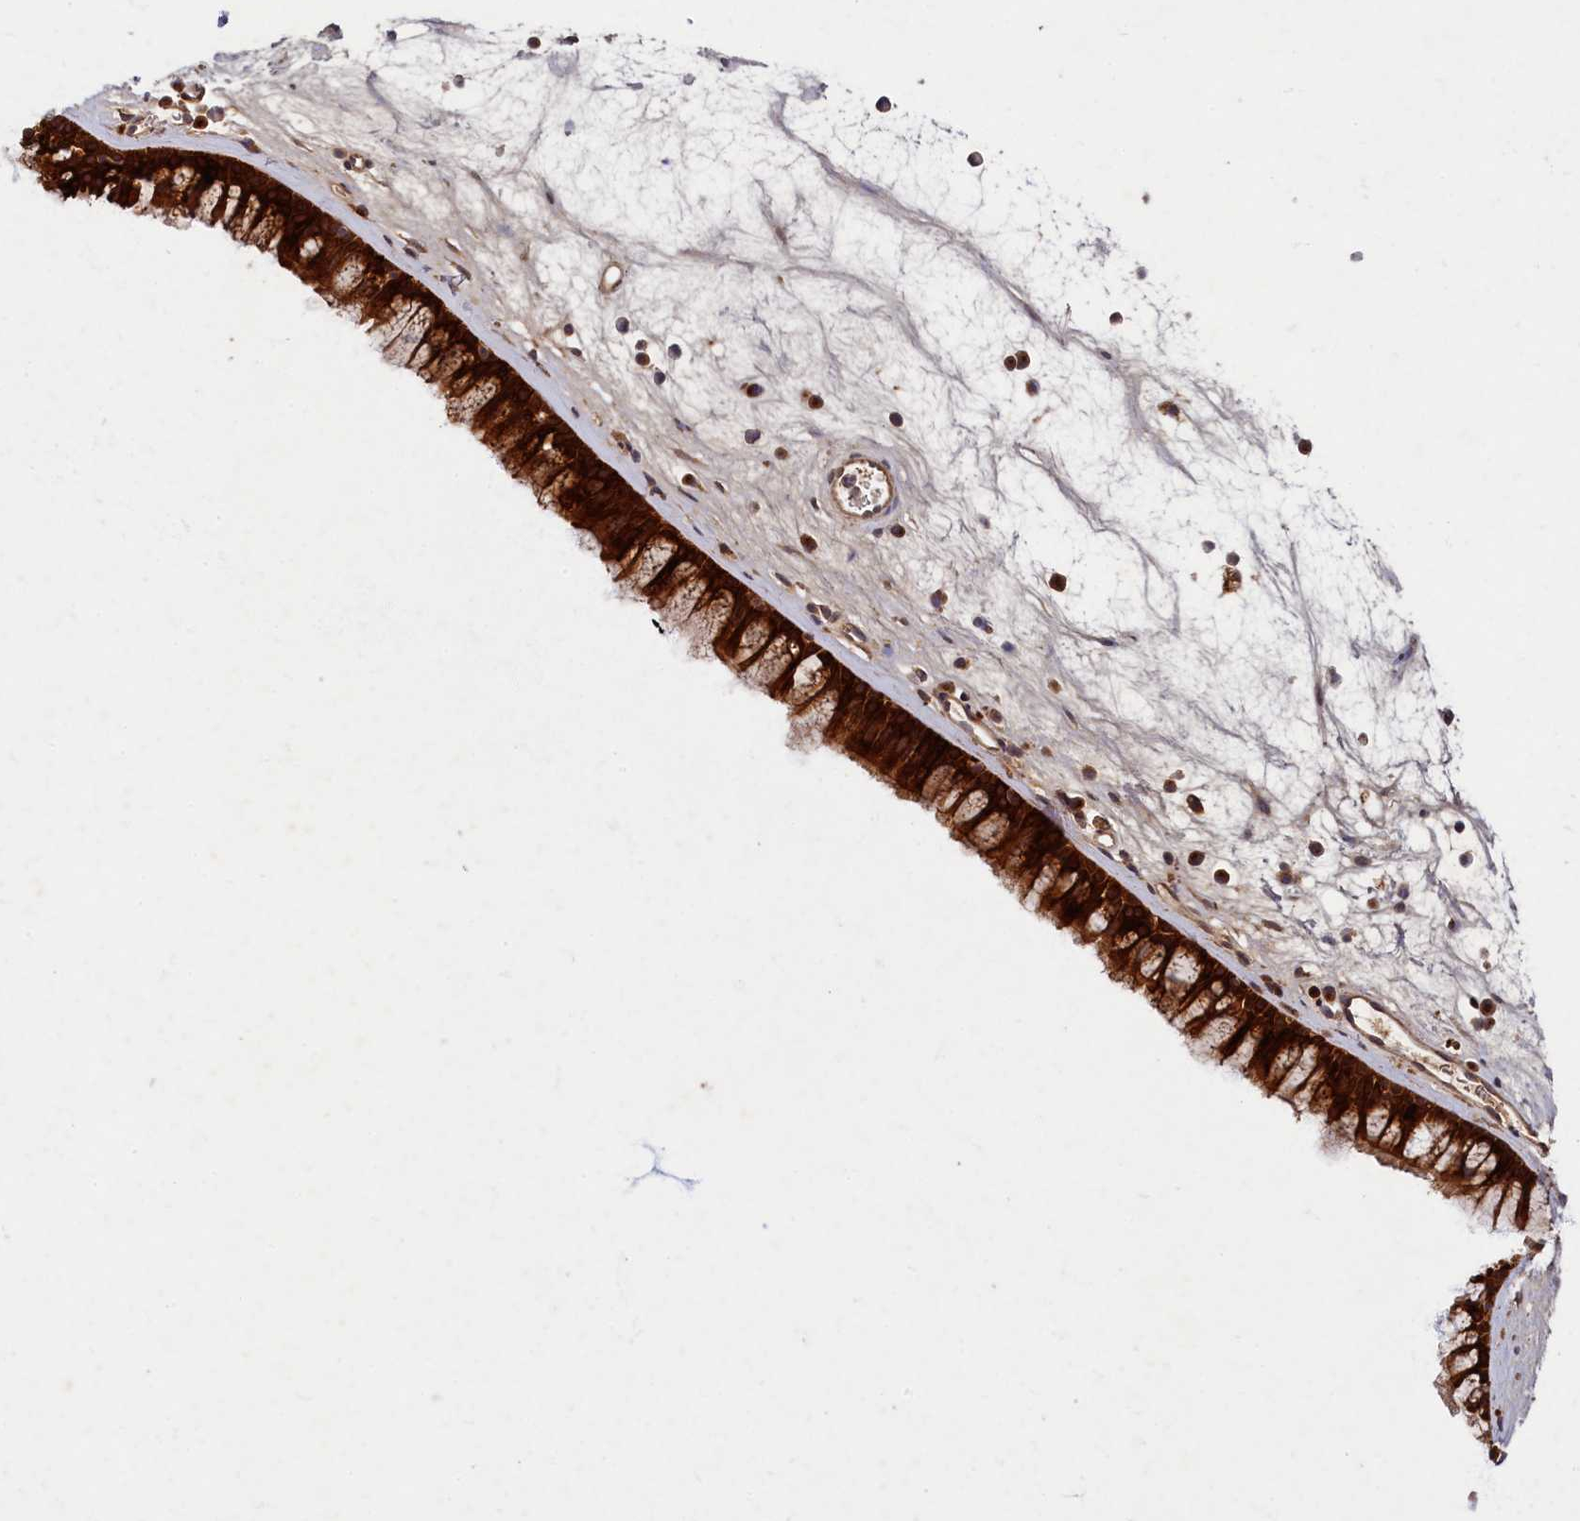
{"staining": {"intensity": "strong", "quantity": ">75%", "location": "cytoplasmic/membranous"}, "tissue": "nasopharynx", "cell_type": "Respiratory epithelial cells", "image_type": "normal", "snomed": [{"axis": "morphology", "description": "Normal tissue, NOS"}, {"axis": "morphology", "description": "Inflammation, NOS"}, {"axis": "morphology", "description": "Malignant melanoma, Metastatic site"}, {"axis": "topography", "description": "Nasopharynx"}], "caption": "Protein staining of benign nasopharynx demonstrates strong cytoplasmic/membranous expression in approximately >75% of respiratory epithelial cells. (DAB IHC with brightfield microscopy, high magnification).", "gene": "BICD1", "patient": {"sex": "male", "age": 70}}